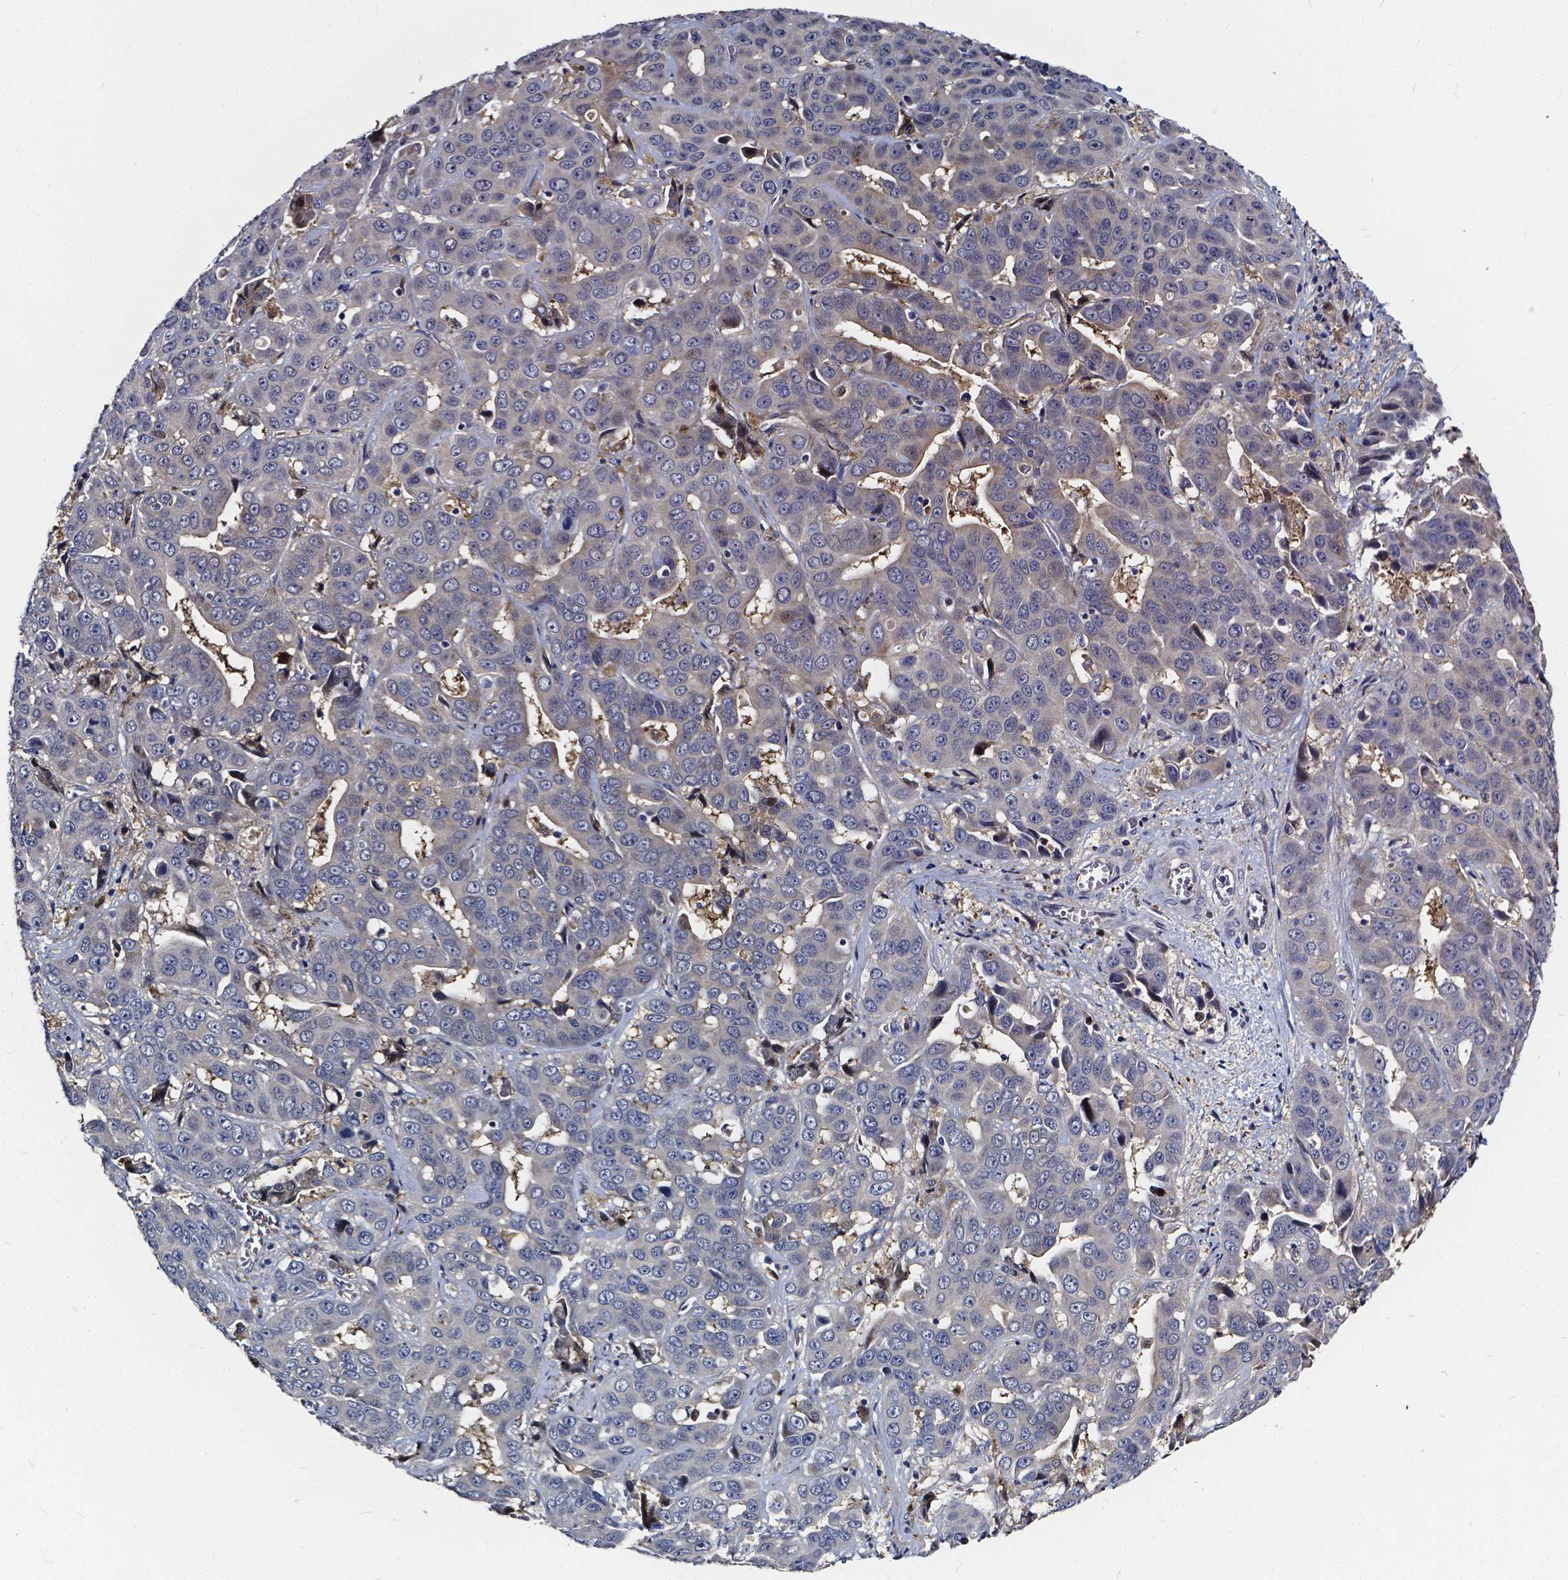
{"staining": {"intensity": "weak", "quantity": "<25%", "location": "cytoplasmic/membranous"}, "tissue": "liver cancer", "cell_type": "Tumor cells", "image_type": "cancer", "snomed": [{"axis": "morphology", "description": "Cholangiocarcinoma"}, {"axis": "topography", "description": "Liver"}], "caption": "IHC photomicrograph of liver cancer stained for a protein (brown), which reveals no positivity in tumor cells.", "gene": "SOWAHA", "patient": {"sex": "female", "age": 52}}